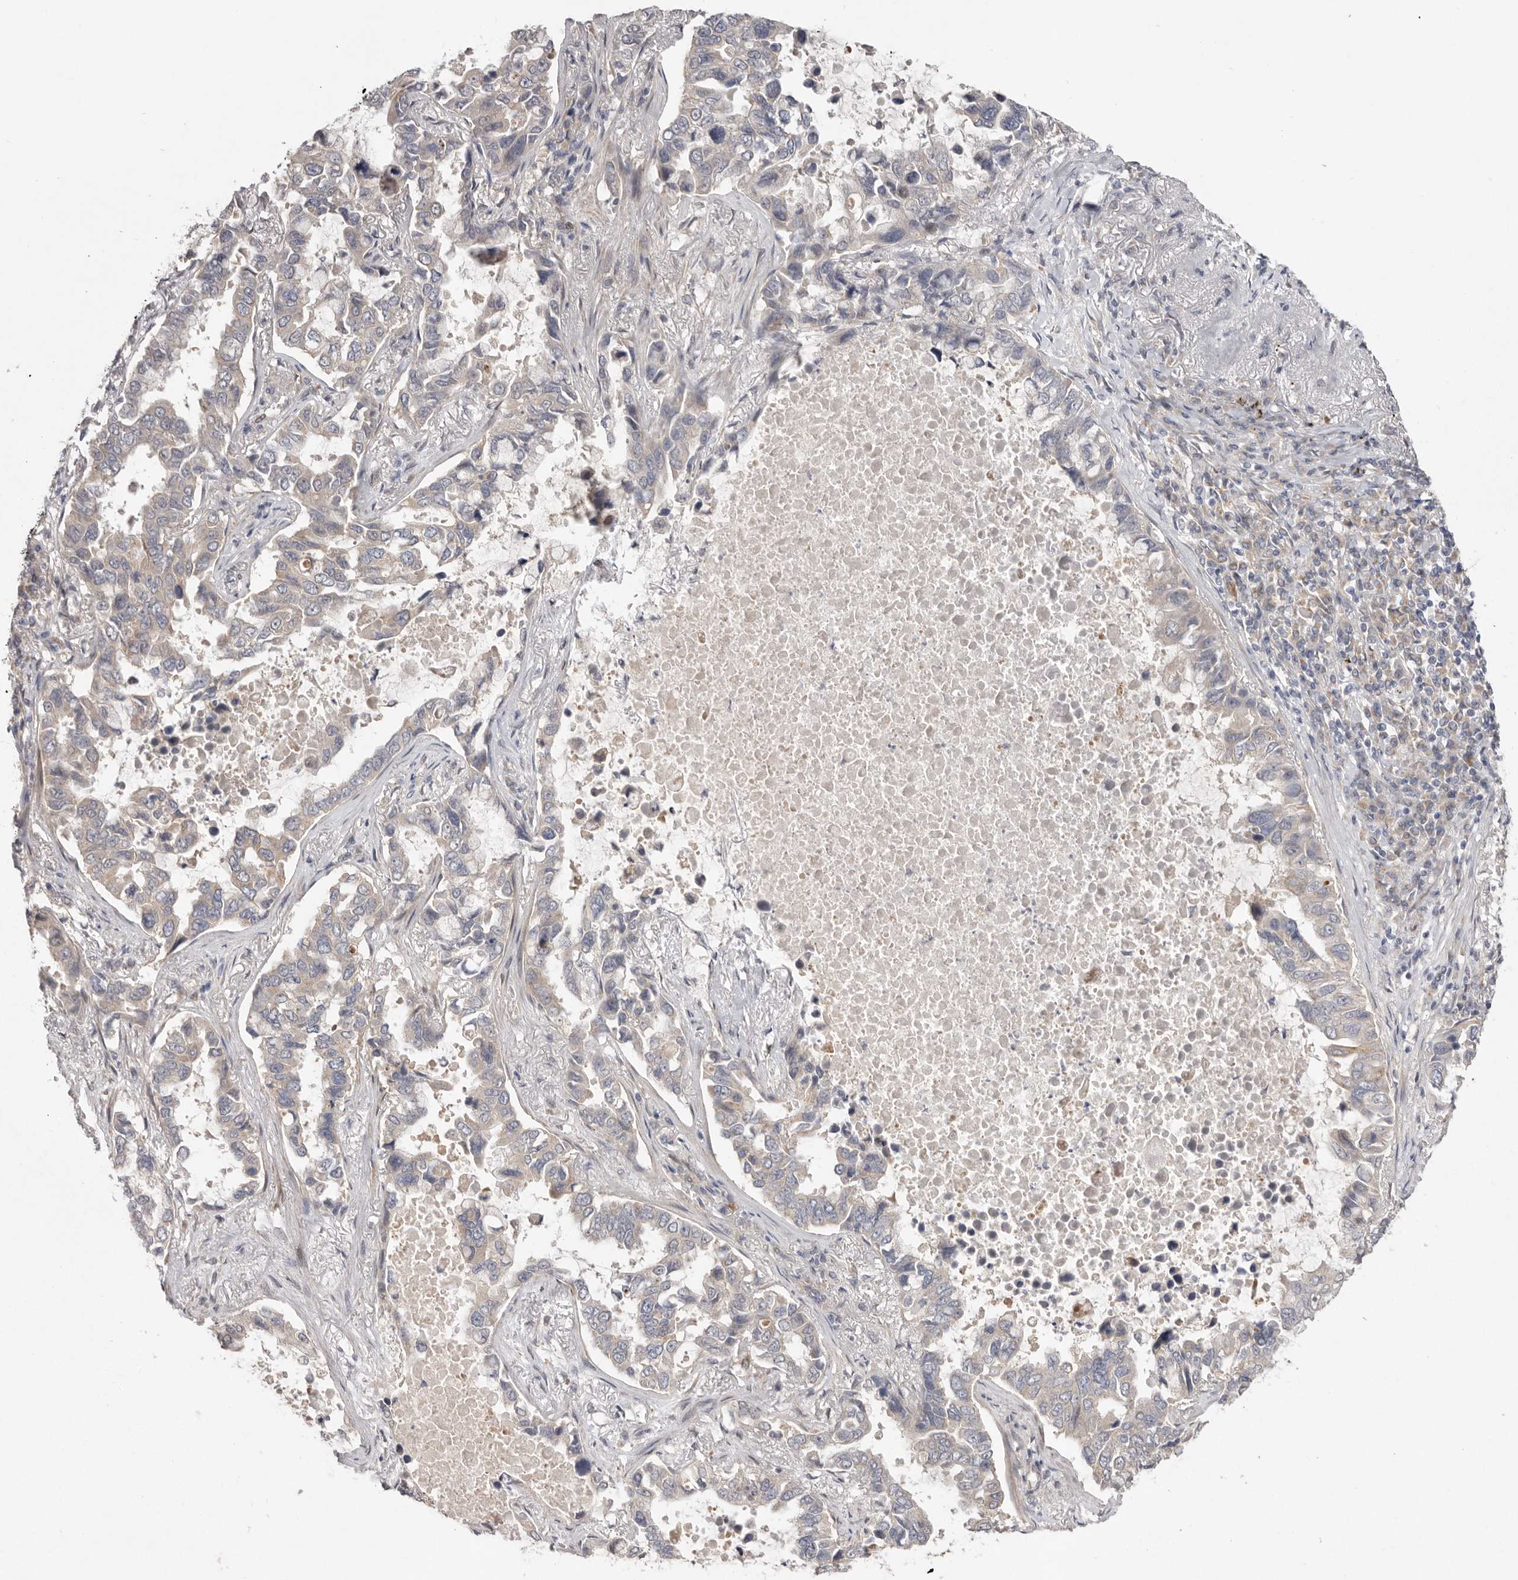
{"staining": {"intensity": "negative", "quantity": "none", "location": "none"}, "tissue": "lung cancer", "cell_type": "Tumor cells", "image_type": "cancer", "snomed": [{"axis": "morphology", "description": "Adenocarcinoma, NOS"}, {"axis": "topography", "description": "Lung"}], "caption": "Lung cancer (adenocarcinoma) was stained to show a protein in brown. There is no significant staining in tumor cells.", "gene": "NSUN4", "patient": {"sex": "male", "age": 64}}